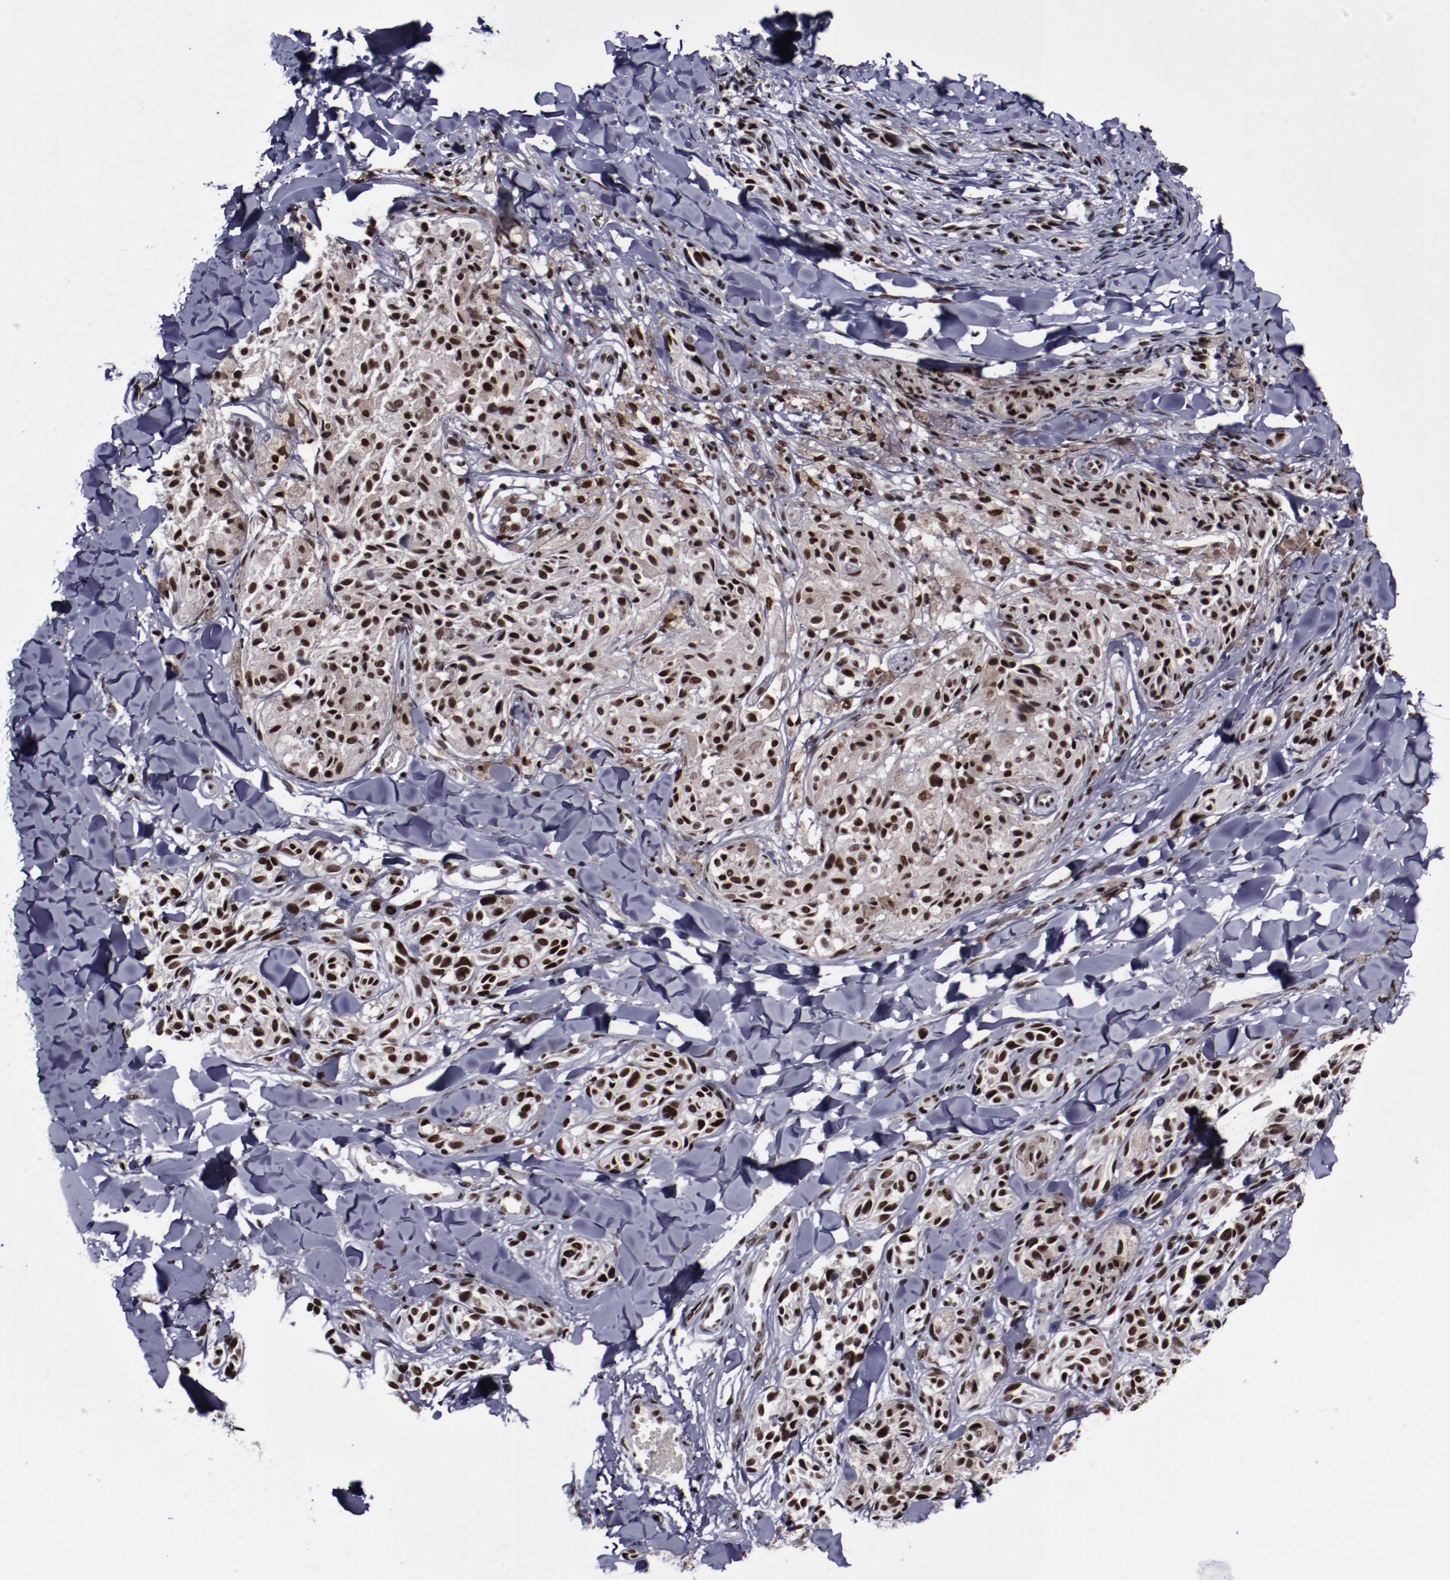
{"staining": {"intensity": "strong", "quantity": ">75%", "location": "nuclear"}, "tissue": "melanoma", "cell_type": "Tumor cells", "image_type": "cancer", "snomed": [{"axis": "morphology", "description": "Malignant melanoma, Metastatic site"}, {"axis": "topography", "description": "Skin"}], "caption": "Strong nuclear expression for a protein is present in approximately >75% of tumor cells of melanoma using IHC.", "gene": "ERH", "patient": {"sex": "female", "age": 66}}